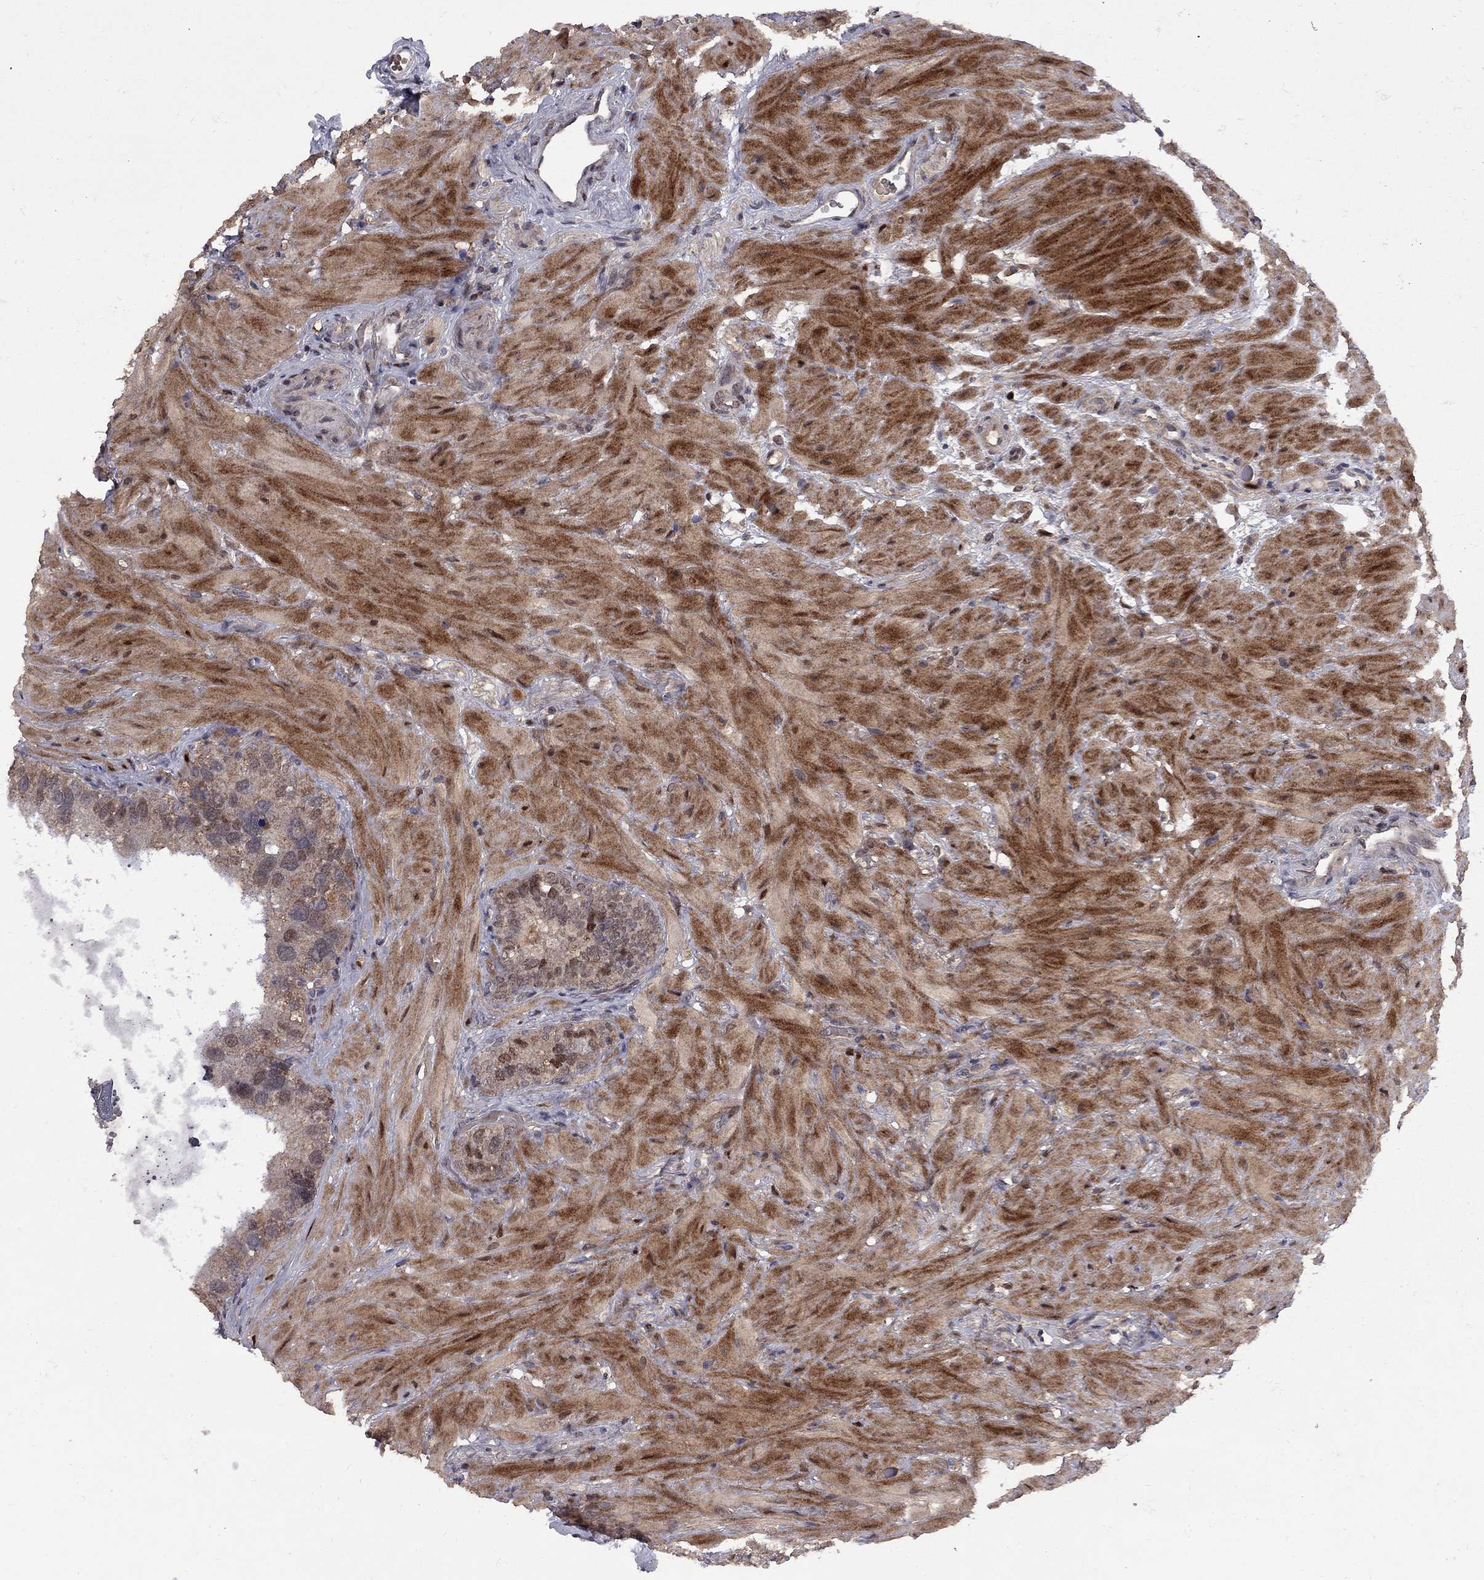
{"staining": {"intensity": "strong", "quantity": "<25%", "location": "cytoplasmic/membranous,nuclear"}, "tissue": "seminal vesicle", "cell_type": "Glandular cells", "image_type": "normal", "snomed": [{"axis": "morphology", "description": "Normal tissue, NOS"}, {"axis": "topography", "description": "Seminal veicle"}], "caption": "Immunohistochemical staining of unremarkable seminal vesicle demonstrates <25% levels of strong cytoplasmic/membranous,nuclear protein positivity in about <25% of glandular cells.", "gene": "IPP", "patient": {"sex": "male", "age": 69}}